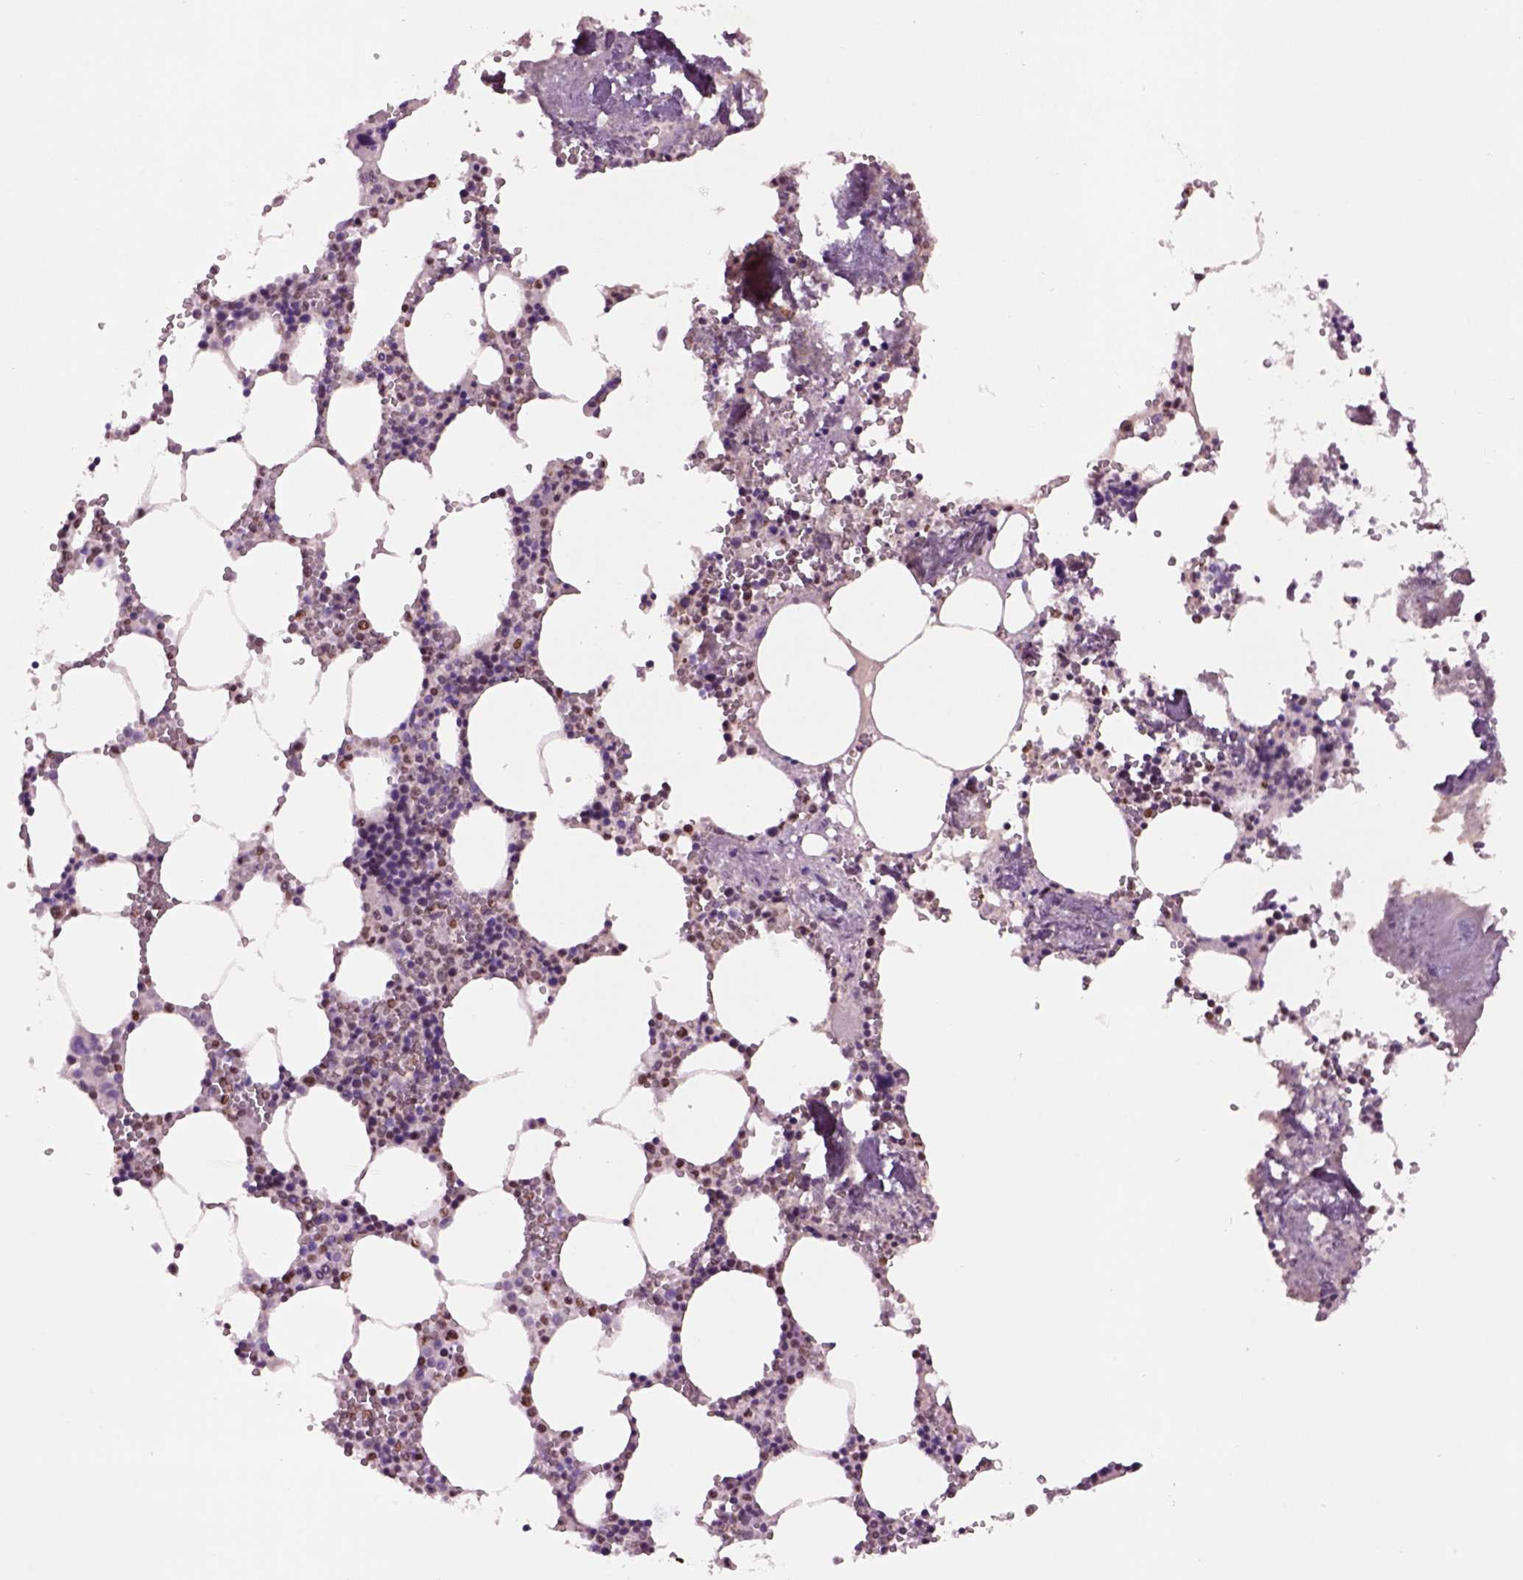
{"staining": {"intensity": "moderate", "quantity": "25%-75%", "location": "nuclear"}, "tissue": "bone marrow", "cell_type": "Hematopoietic cells", "image_type": "normal", "snomed": [{"axis": "morphology", "description": "Normal tissue, NOS"}, {"axis": "topography", "description": "Bone marrow"}], "caption": "Immunohistochemistry (IHC) photomicrograph of normal bone marrow: human bone marrow stained using immunohistochemistry displays medium levels of moderate protein expression localized specifically in the nuclear of hematopoietic cells, appearing as a nuclear brown color.", "gene": "DDX3X", "patient": {"sex": "male", "age": 54}}